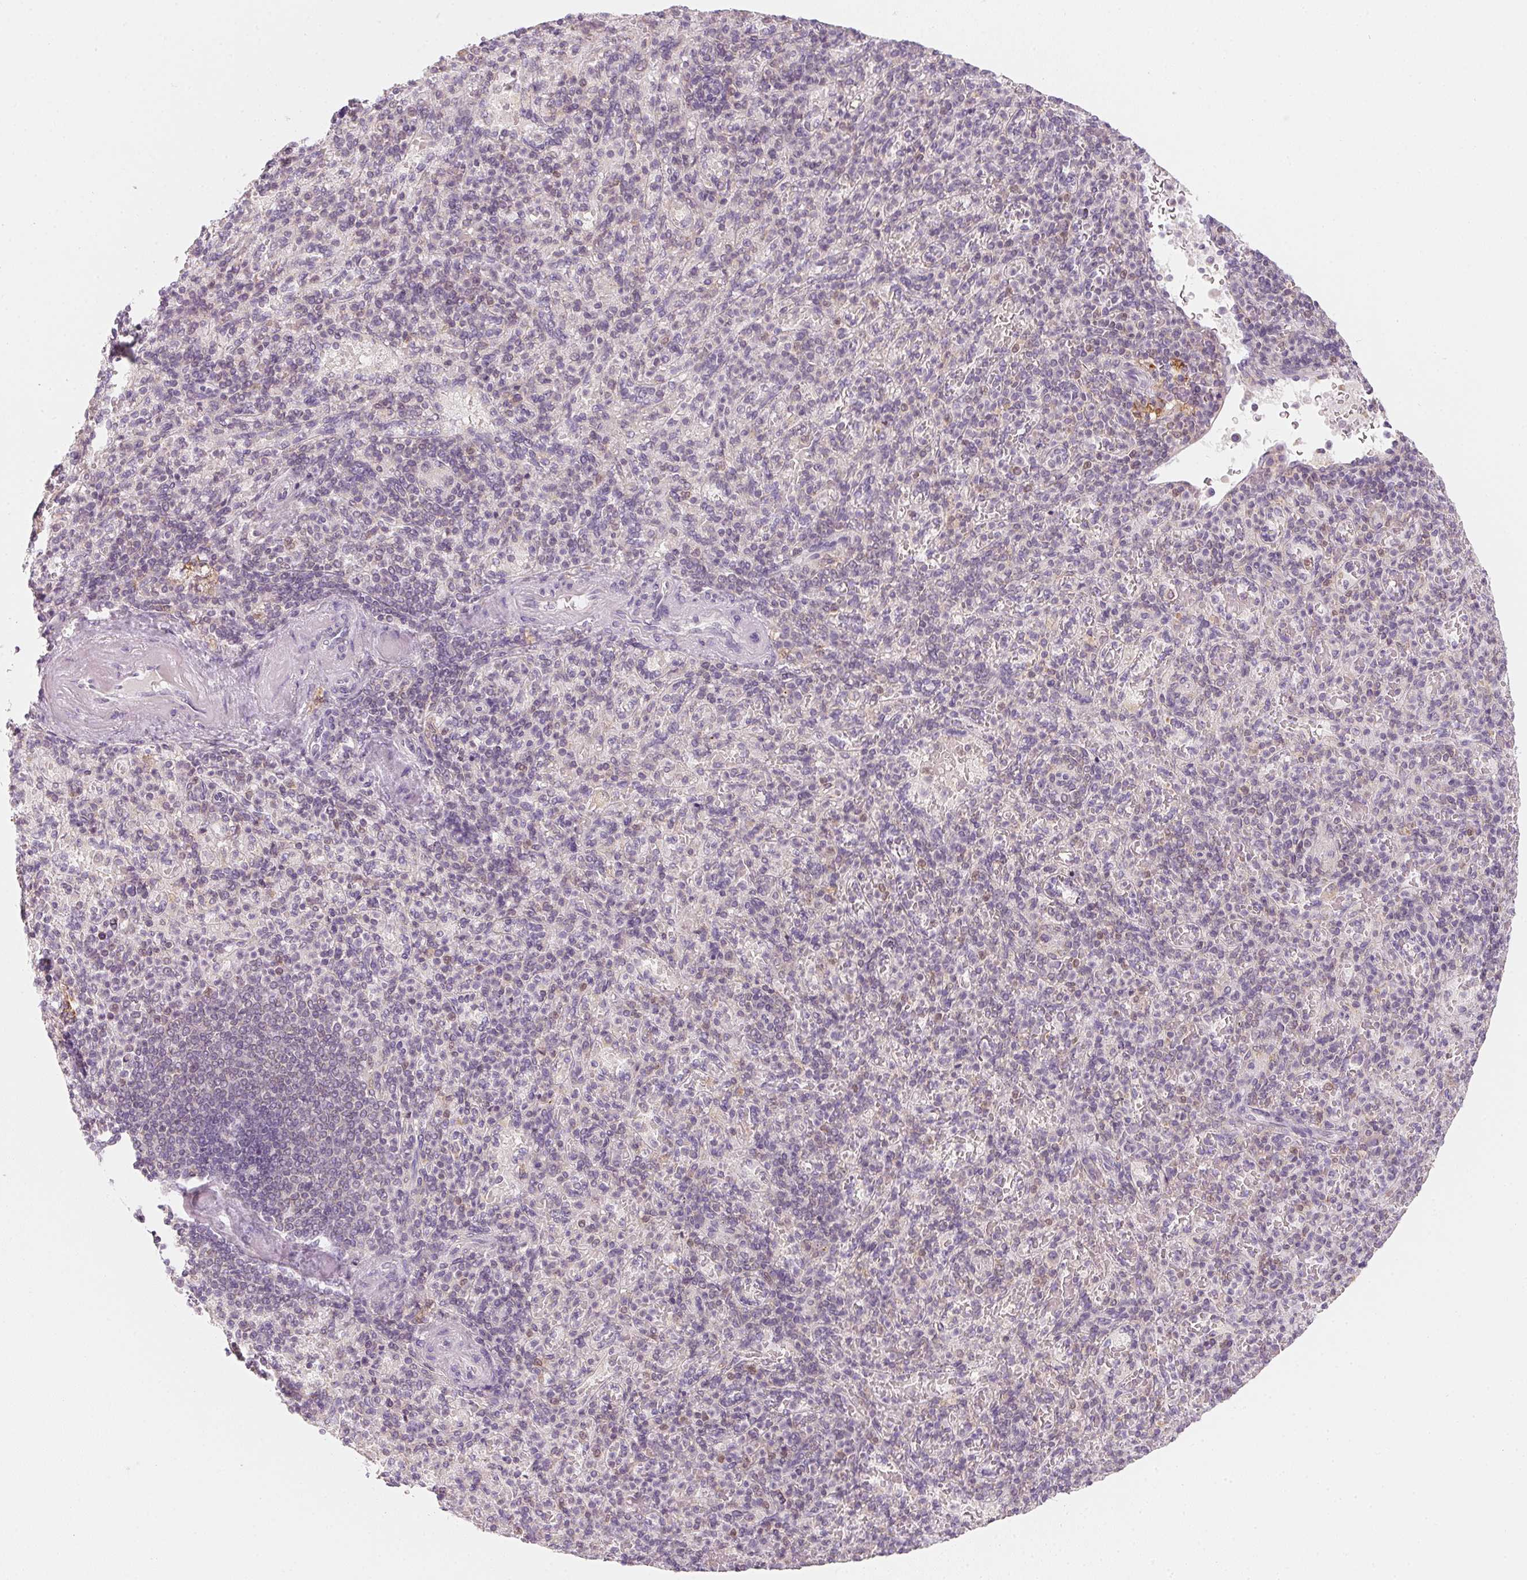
{"staining": {"intensity": "negative", "quantity": "none", "location": "none"}, "tissue": "spleen", "cell_type": "Cells in red pulp", "image_type": "normal", "snomed": [{"axis": "morphology", "description": "Normal tissue, NOS"}, {"axis": "topography", "description": "Spleen"}], "caption": "IHC photomicrograph of normal spleen: spleen stained with DAB (3,3'-diaminobenzidine) reveals no significant protein positivity in cells in red pulp.", "gene": "SOAT1", "patient": {"sex": "female", "age": 74}}